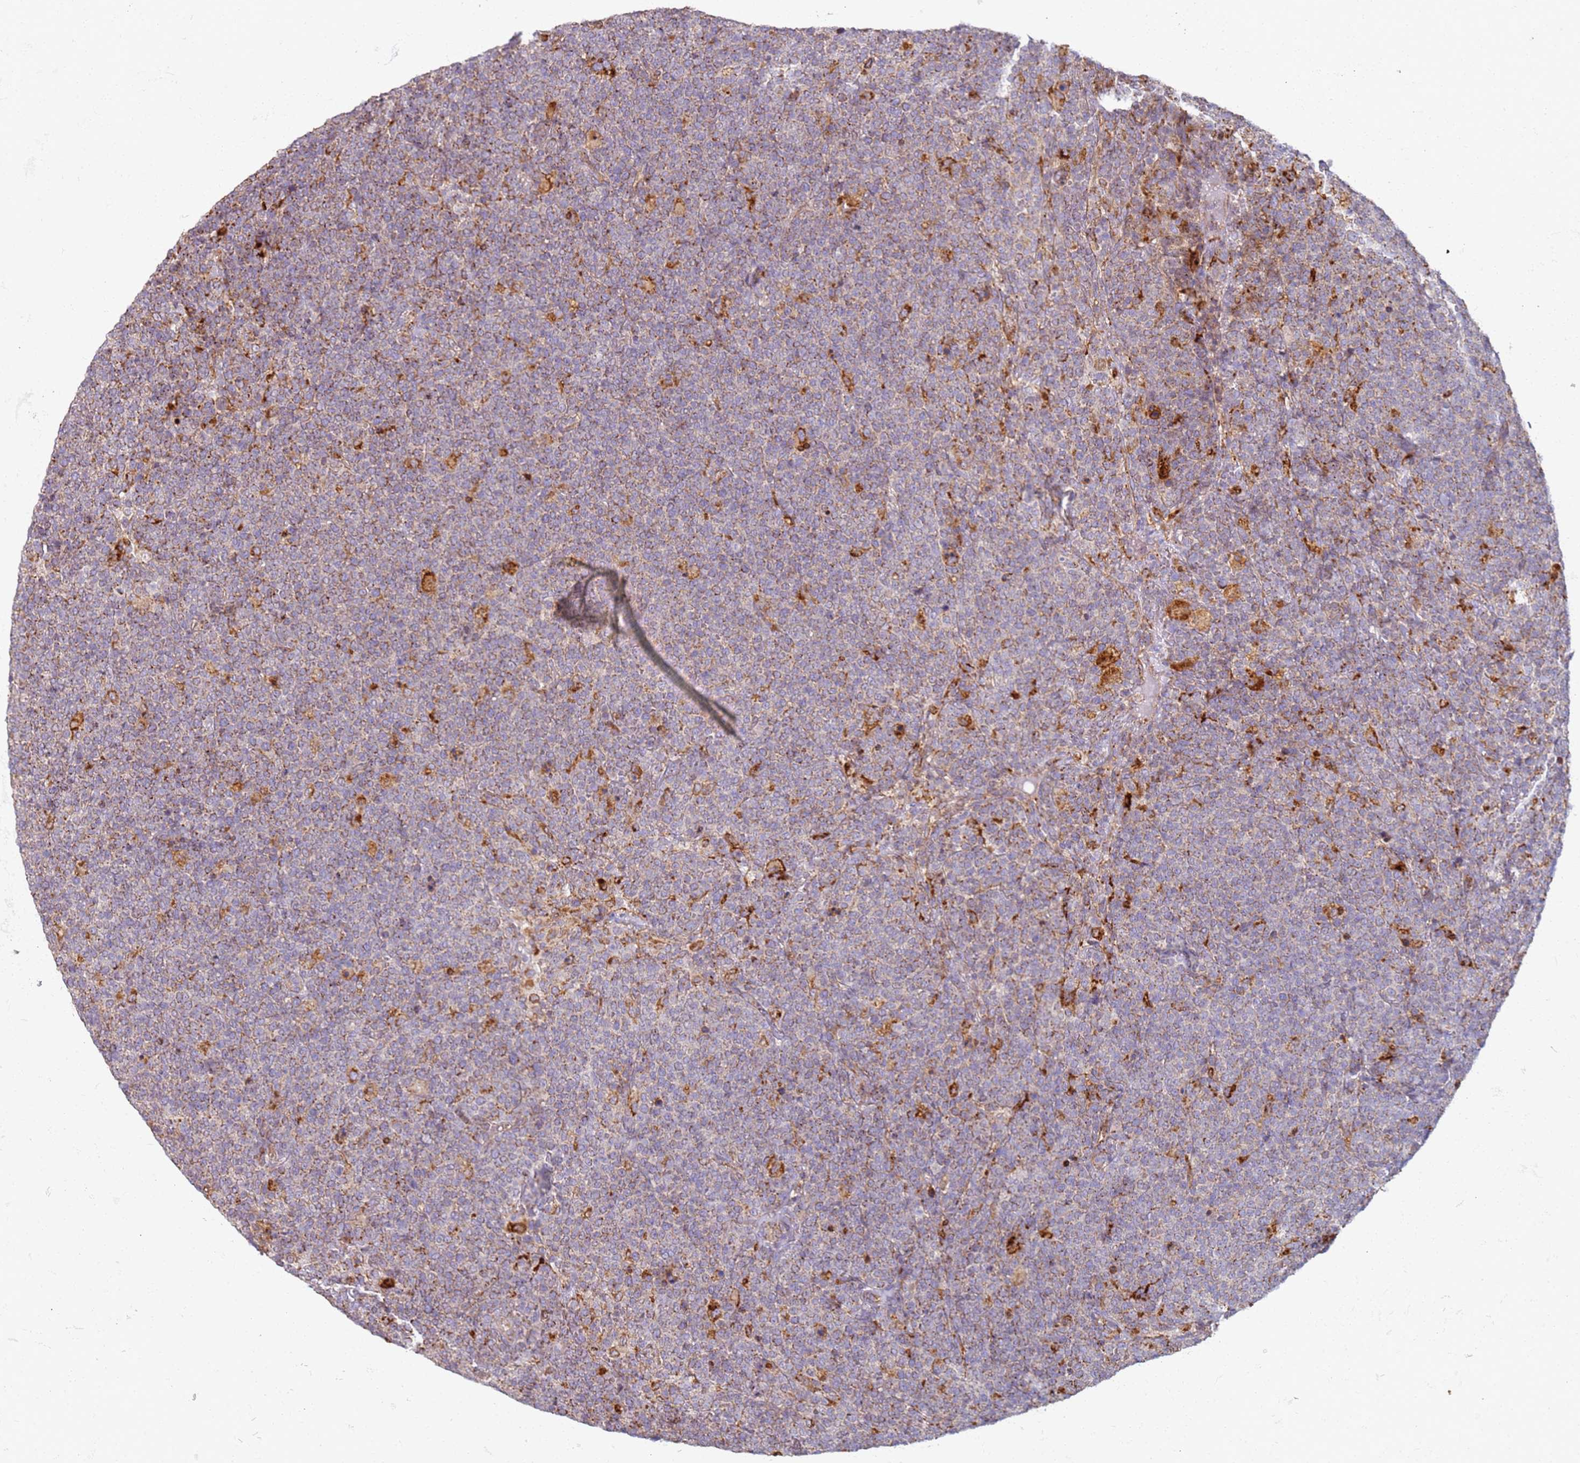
{"staining": {"intensity": "weak", "quantity": "25%-75%", "location": "cytoplasmic/membranous"}, "tissue": "lymphoma", "cell_type": "Tumor cells", "image_type": "cancer", "snomed": [{"axis": "morphology", "description": "Malignant lymphoma, non-Hodgkin's type, High grade"}, {"axis": "topography", "description": "Lymph node"}], "caption": "Protein staining exhibits weak cytoplasmic/membranous staining in approximately 25%-75% of tumor cells in lymphoma.", "gene": "PROKR2", "patient": {"sex": "male", "age": 61}}